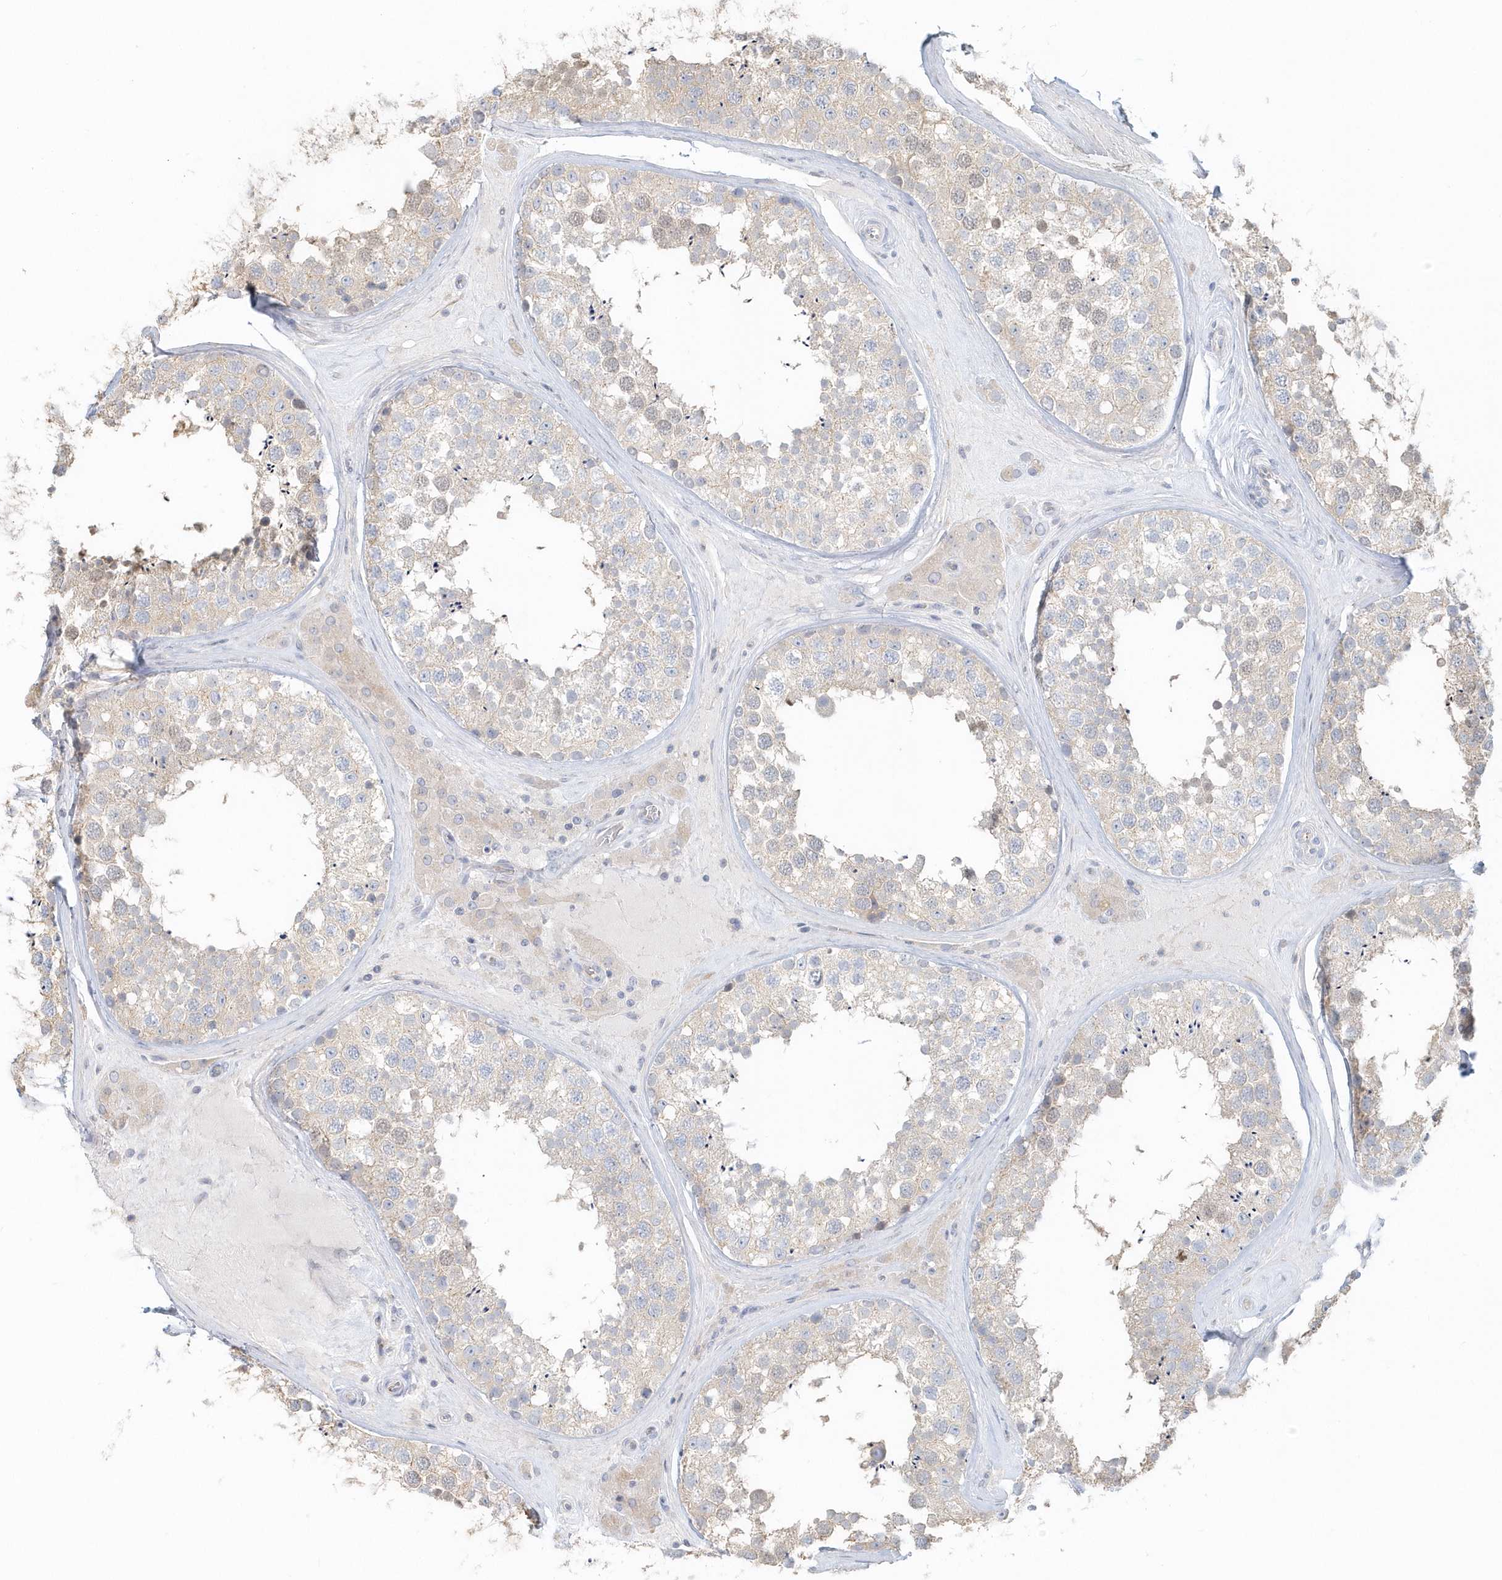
{"staining": {"intensity": "weak", "quantity": "<25%", "location": "cytoplasmic/membranous"}, "tissue": "testis", "cell_type": "Cells in seminiferous ducts", "image_type": "normal", "snomed": [{"axis": "morphology", "description": "Normal tissue, NOS"}, {"axis": "topography", "description": "Testis"}], "caption": "IHC photomicrograph of unremarkable human testis stained for a protein (brown), which demonstrates no positivity in cells in seminiferous ducts. (DAB (3,3'-diaminobenzidine) IHC with hematoxylin counter stain).", "gene": "MMRN1", "patient": {"sex": "male", "age": 46}}